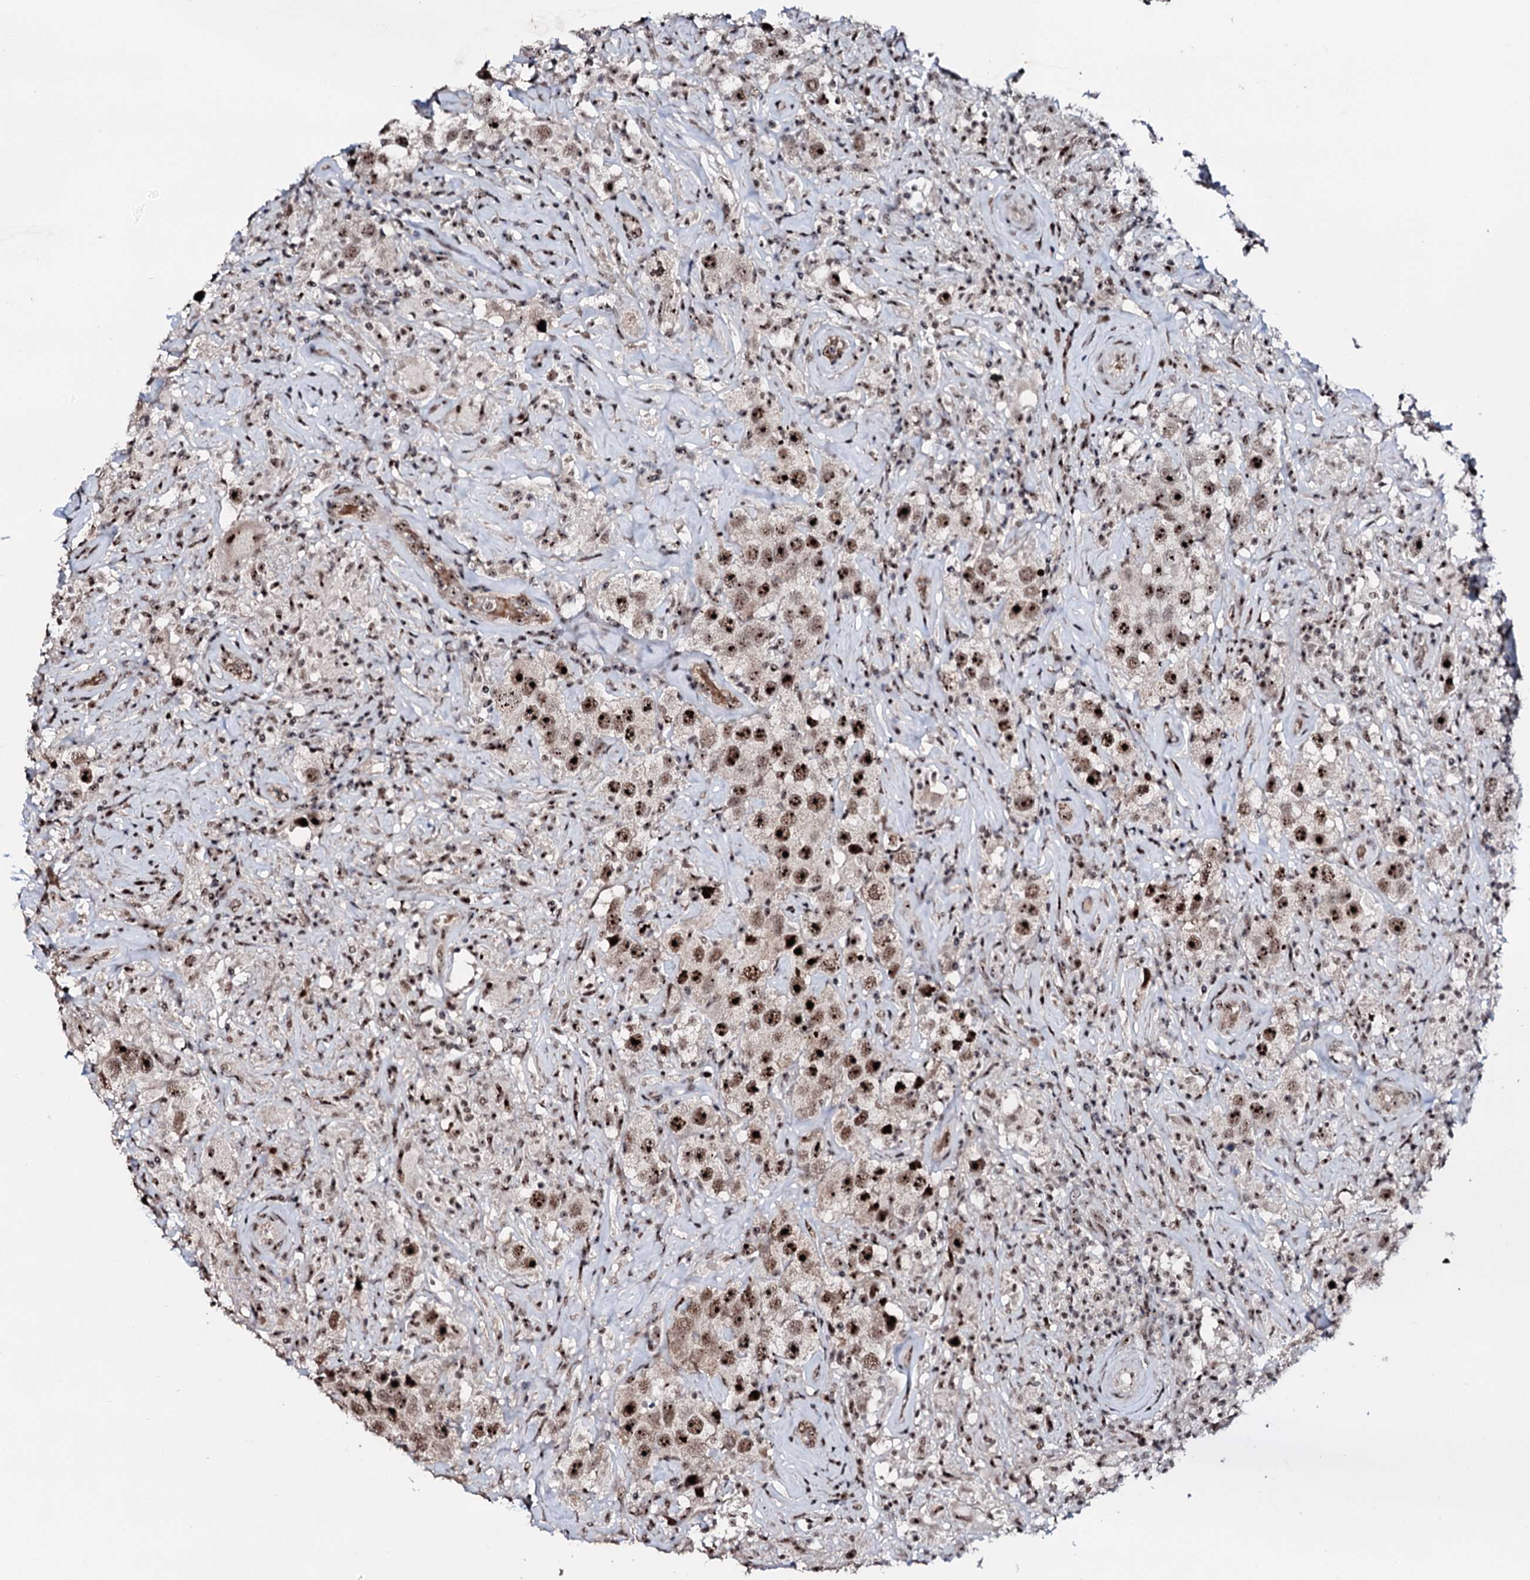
{"staining": {"intensity": "moderate", "quantity": ">75%", "location": "nuclear"}, "tissue": "testis cancer", "cell_type": "Tumor cells", "image_type": "cancer", "snomed": [{"axis": "morphology", "description": "Seminoma, NOS"}, {"axis": "topography", "description": "Testis"}], "caption": "Immunohistochemical staining of human testis seminoma displays medium levels of moderate nuclear positivity in approximately >75% of tumor cells. The staining is performed using DAB (3,3'-diaminobenzidine) brown chromogen to label protein expression. The nuclei are counter-stained blue using hematoxylin.", "gene": "NEUROG3", "patient": {"sex": "male", "age": 49}}